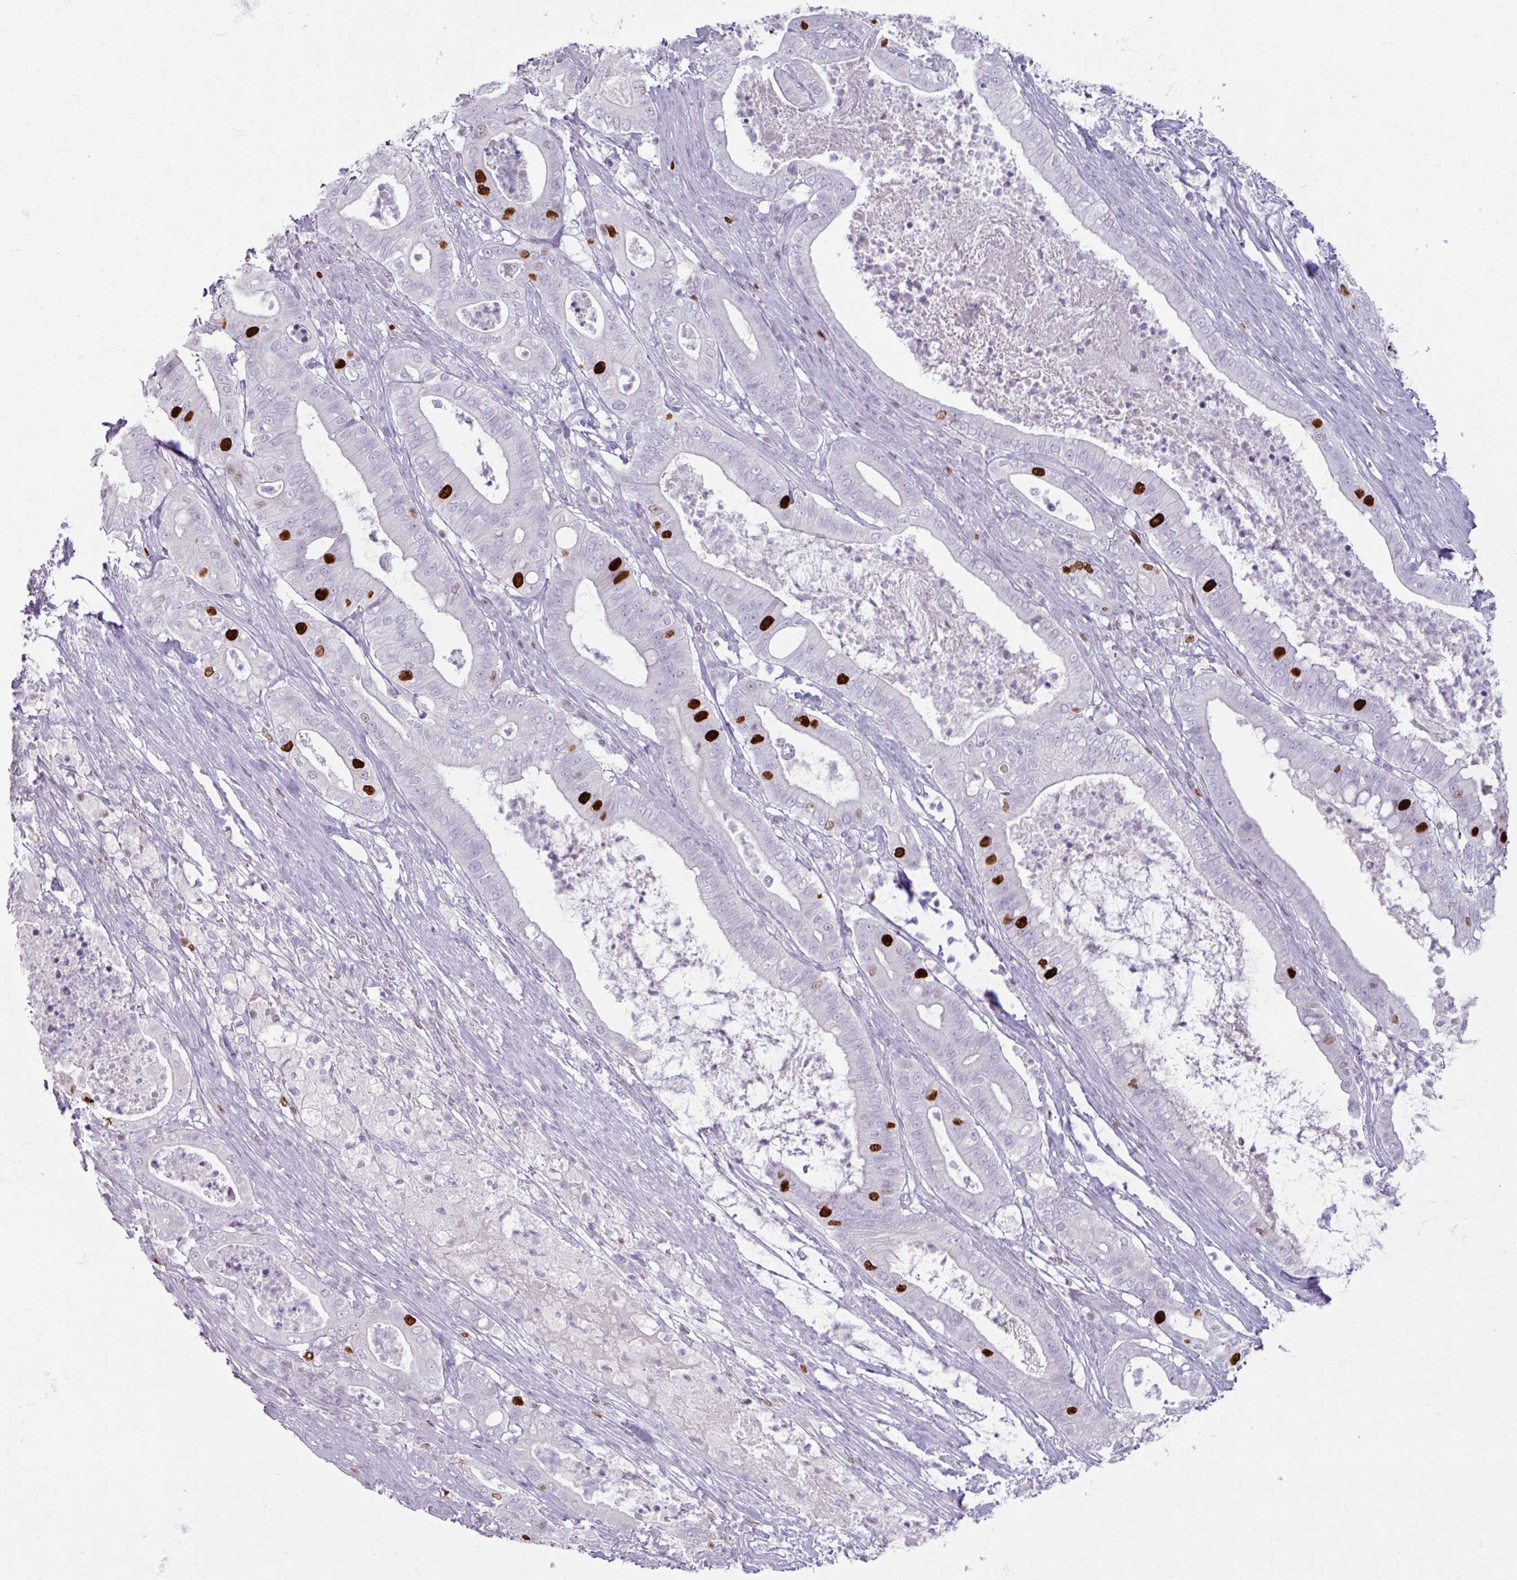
{"staining": {"intensity": "strong", "quantity": "<25%", "location": "nuclear"}, "tissue": "pancreatic cancer", "cell_type": "Tumor cells", "image_type": "cancer", "snomed": [{"axis": "morphology", "description": "Adenocarcinoma, NOS"}, {"axis": "topography", "description": "Pancreas"}], "caption": "Immunohistochemistry (IHC) image of pancreatic cancer (adenocarcinoma) stained for a protein (brown), which reveals medium levels of strong nuclear expression in about <25% of tumor cells.", "gene": "ATAD2", "patient": {"sex": "male", "age": 71}}